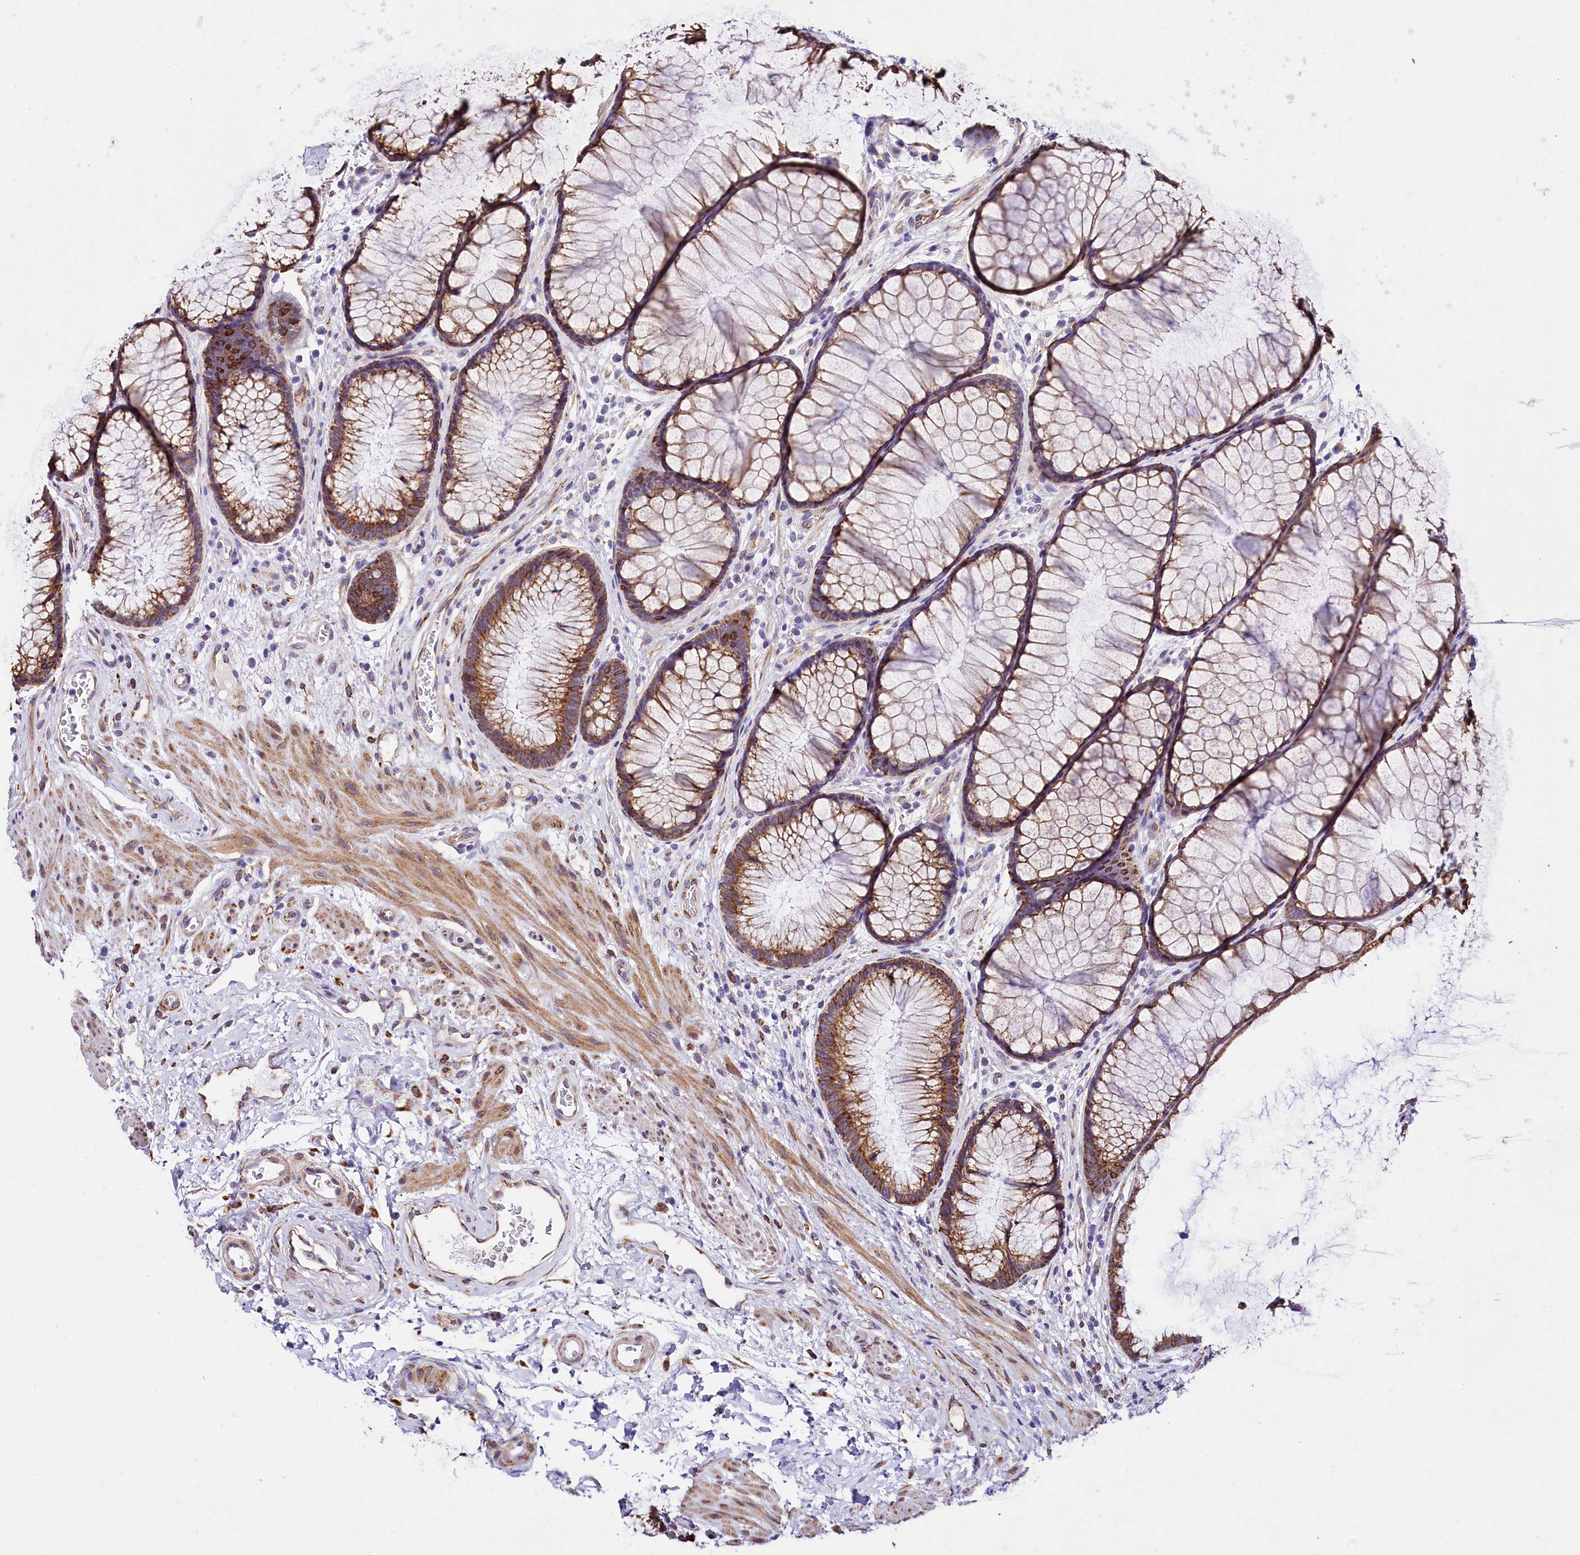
{"staining": {"intensity": "weak", "quantity": ">75%", "location": "cytoplasmic/membranous"}, "tissue": "colon", "cell_type": "Endothelial cells", "image_type": "normal", "snomed": [{"axis": "morphology", "description": "Normal tissue, NOS"}, {"axis": "topography", "description": "Colon"}], "caption": "Endothelial cells reveal low levels of weak cytoplasmic/membranous expression in about >75% of cells in benign colon. (DAB IHC with brightfield microscopy, high magnification).", "gene": "ITGA1", "patient": {"sex": "female", "age": 82}}